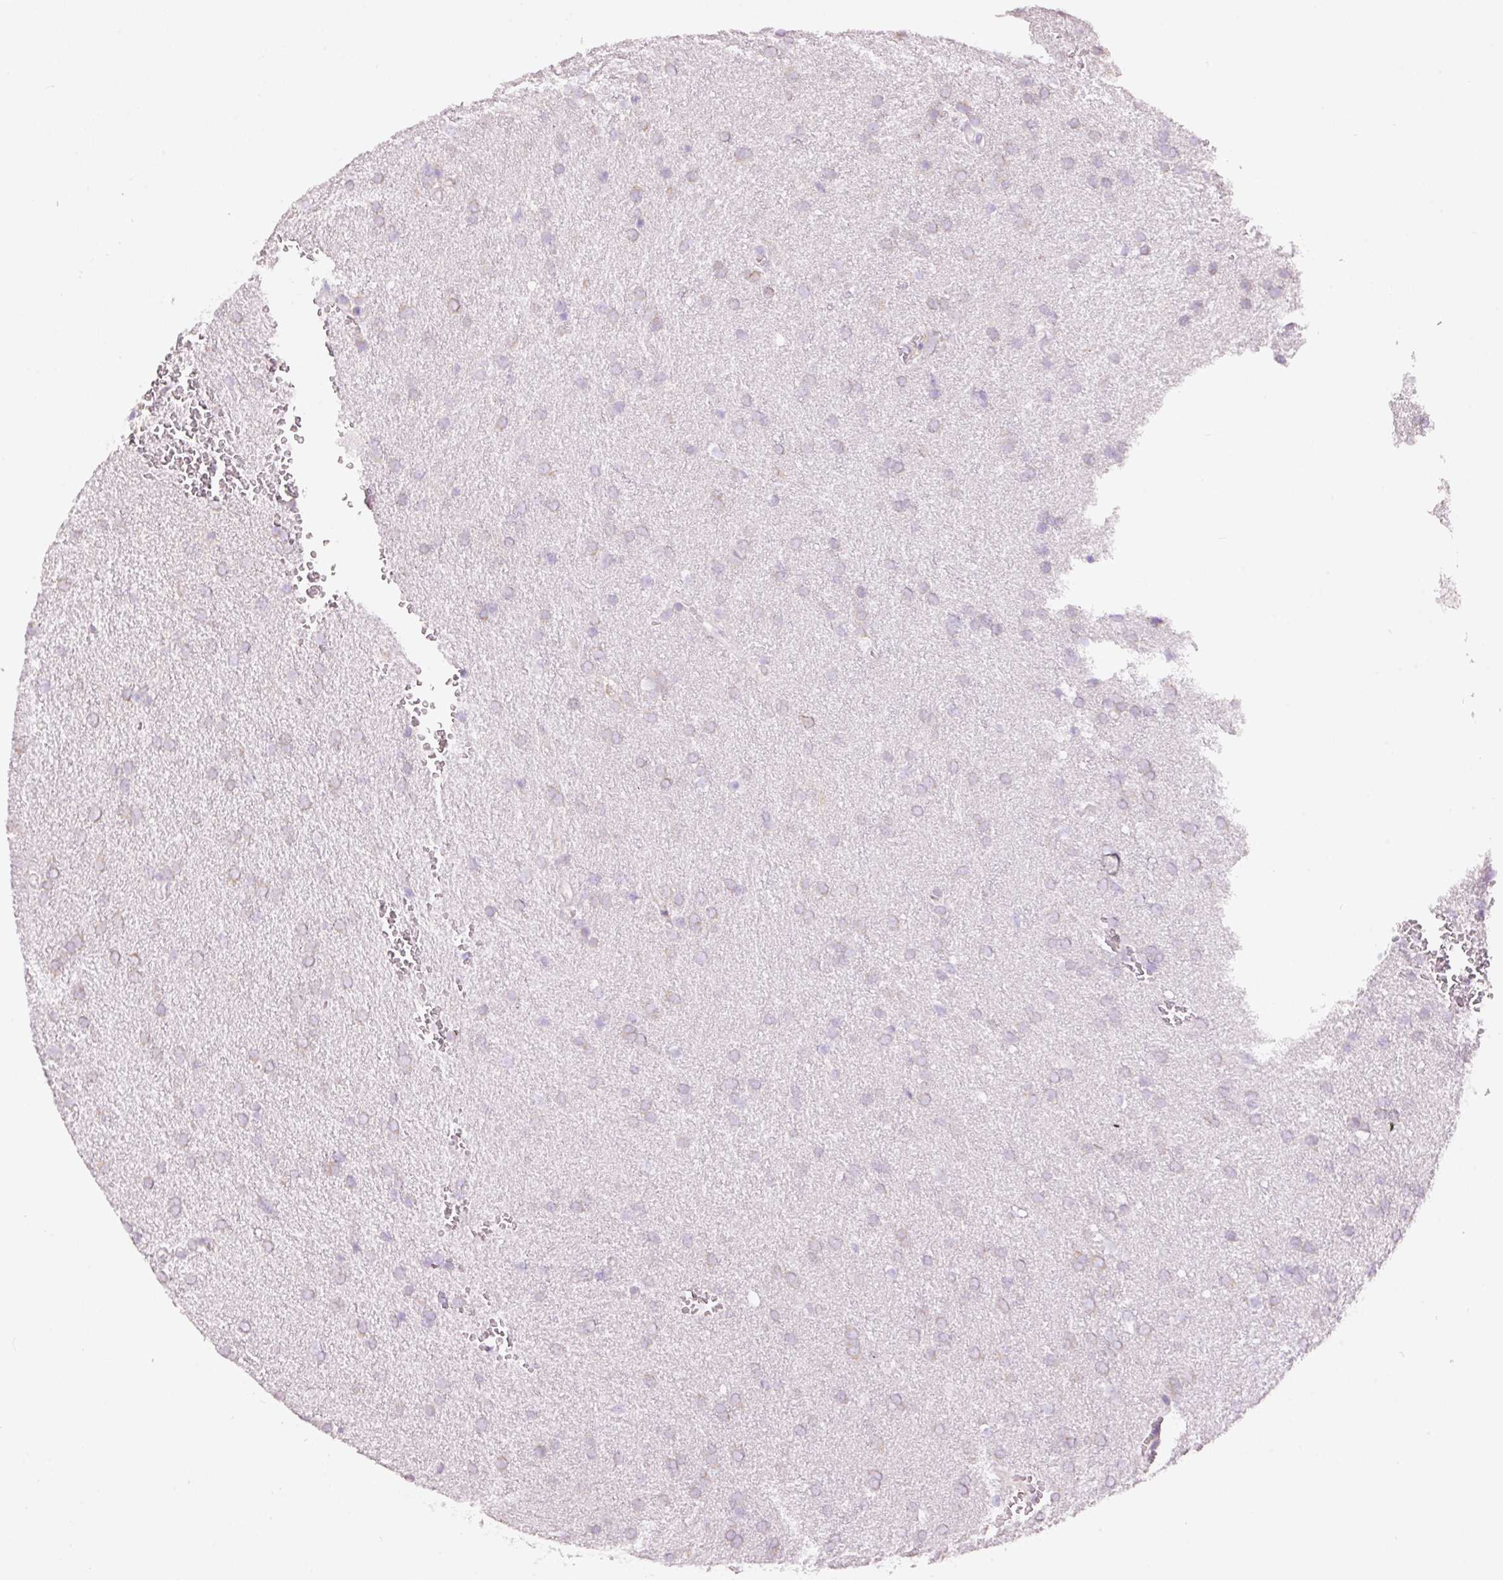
{"staining": {"intensity": "weak", "quantity": "<25%", "location": "cytoplasmic/membranous"}, "tissue": "glioma", "cell_type": "Tumor cells", "image_type": "cancer", "snomed": [{"axis": "morphology", "description": "Glioma, malignant, Low grade"}, {"axis": "topography", "description": "Brain"}], "caption": "Immunohistochemistry micrograph of neoplastic tissue: malignant glioma (low-grade) stained with DAB displays no significant protein expression in tumor cells.", "gene": "GCG", "patient": {"sex": "female", "age": 33}}